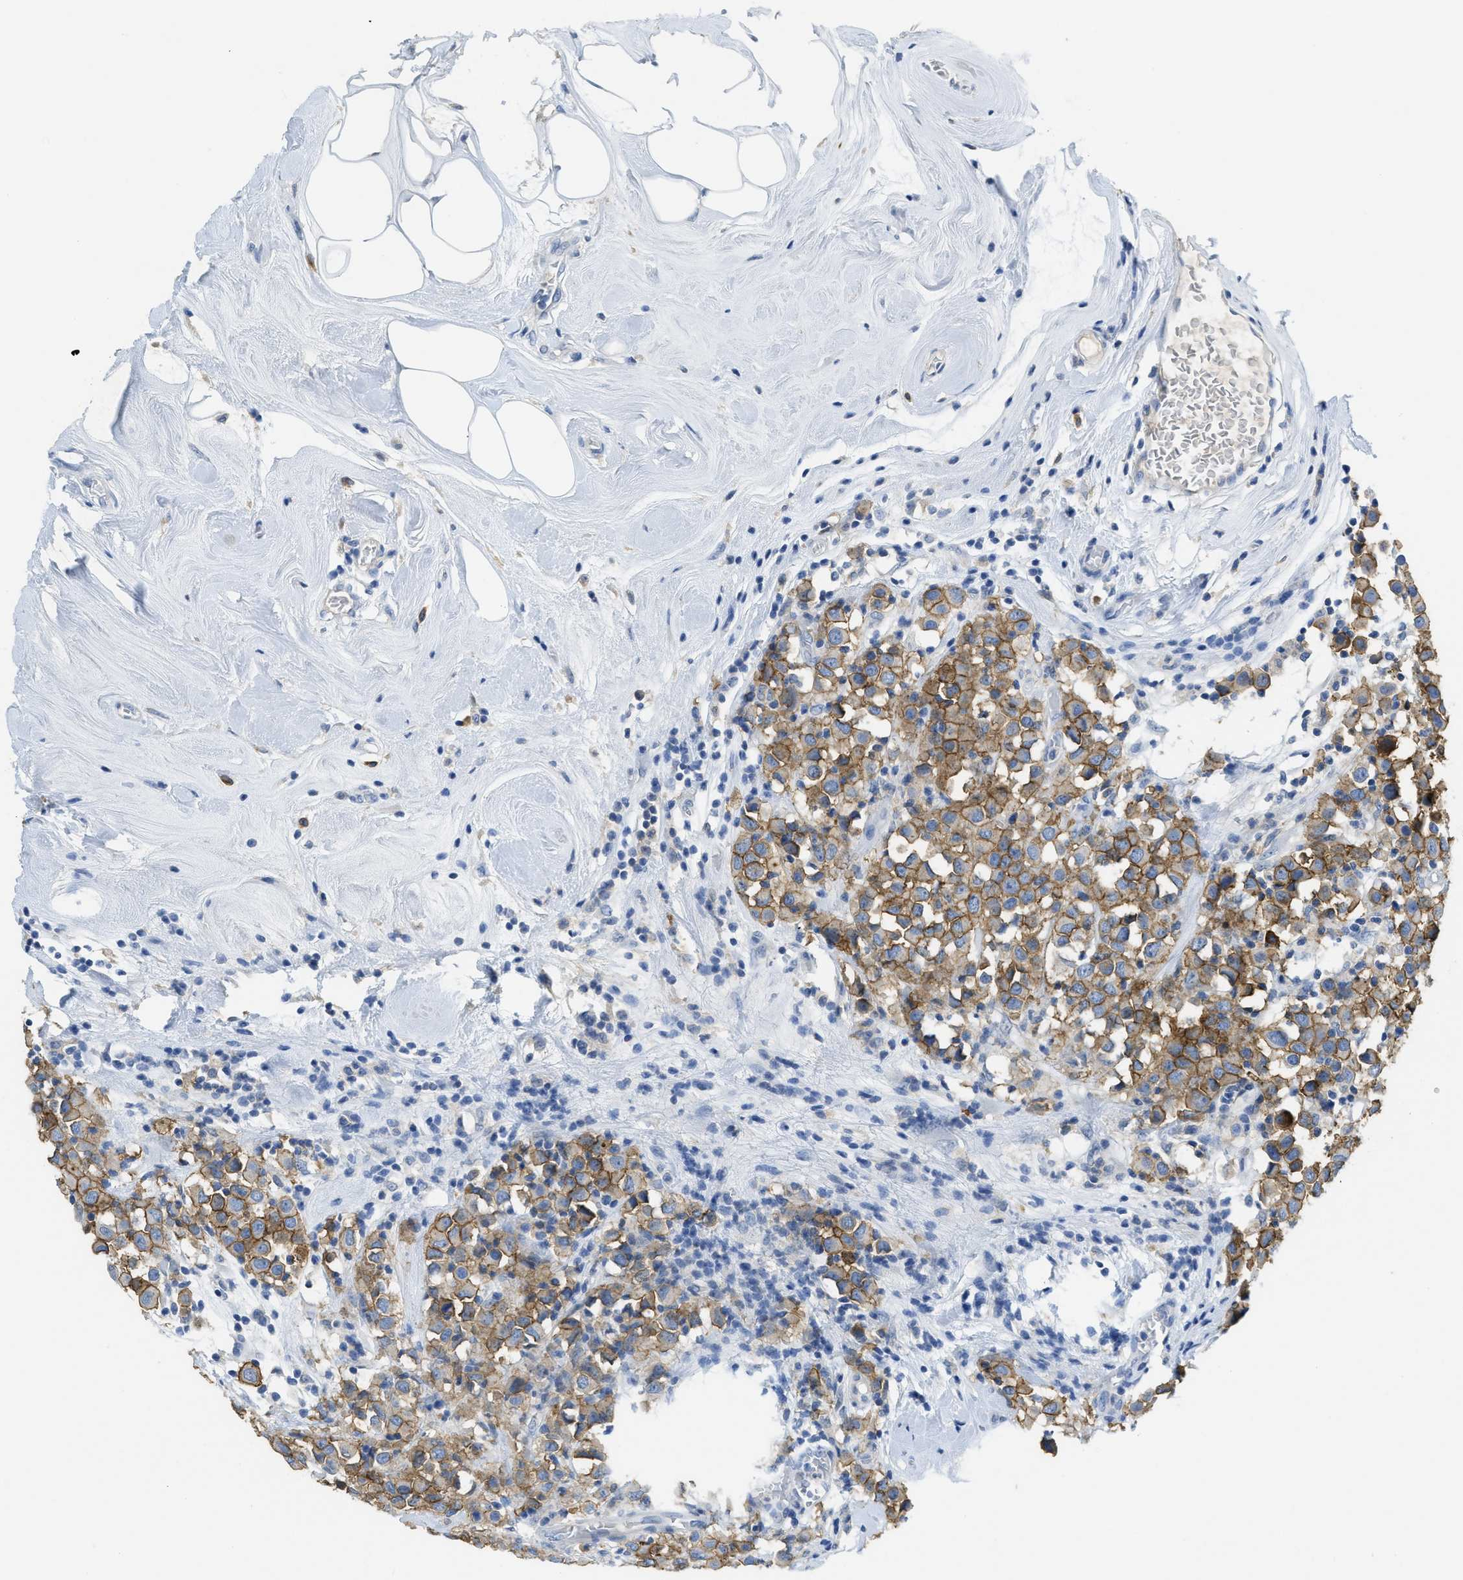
{"staining": {"intensity": "moderate", "quantity": ">75%", "location": "cytoplasmic/membranous"}, "tissue": "breast cancer", "cell_type": "Tumor cells", "image_type": "cancer", "snomed": [{"axis": "morphology", "description": "Duct carcinoma"}, {"axis": "topography", "description": "Breast"}], "caption": "Human breast invasive ductal carcinoma stained with a brown dye exhibits moderate cytoplasmic/membranous positive staining in about >75% of tumor cells.", "gene": "CNNM4", "patient": {"sex": "female", "age": 61}}